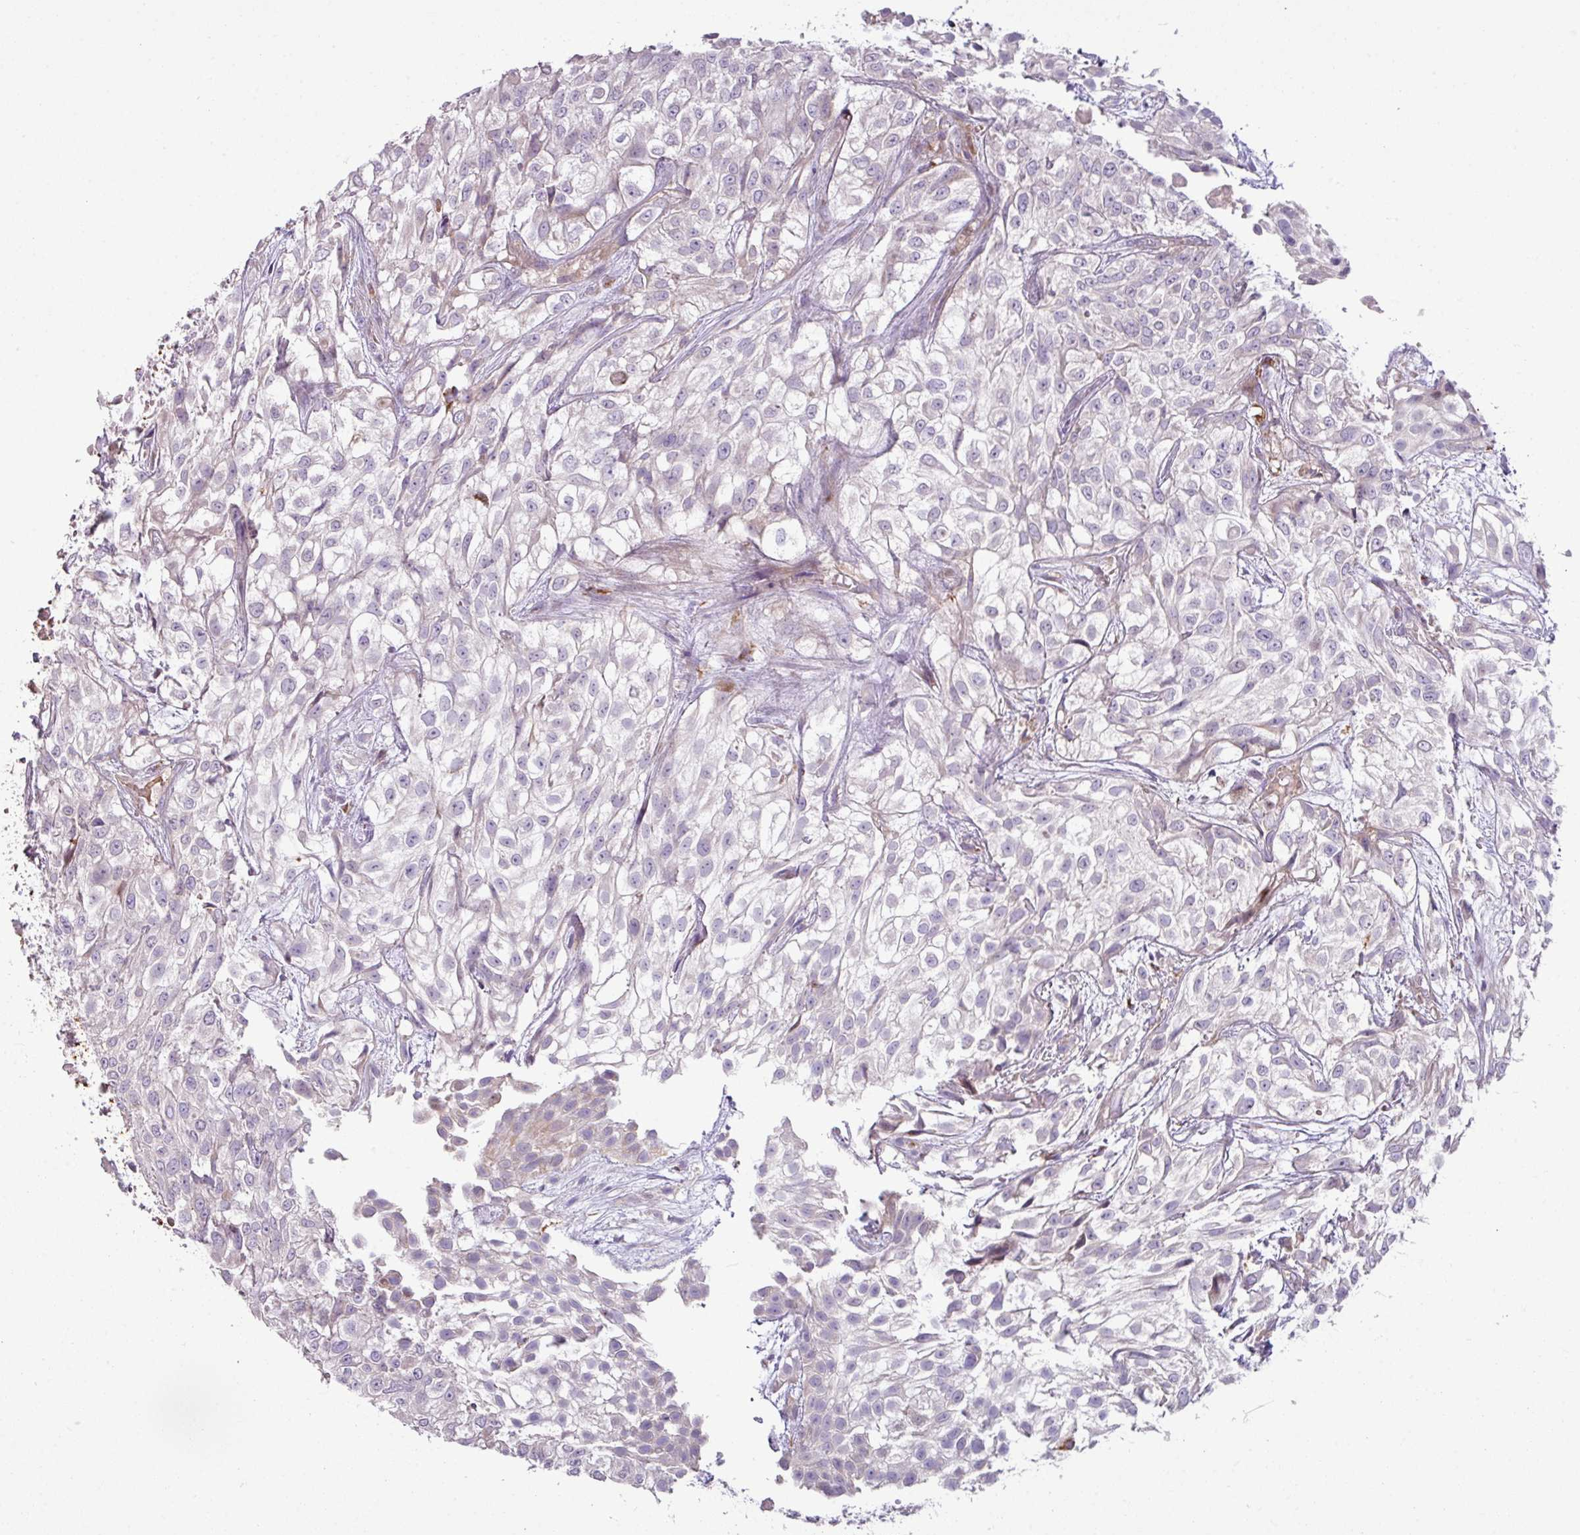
{"staining": {"intensity": "negative", "quantity": "none", "location": "none"}, "tissue": "urothelial cancer", "cell_type": "Tumor cells", "image_type": "cancer", "snomed": [{"axis": "morphology", "description": "Urothelial carcinoma, High grade"}, {"axis": "topography", "description": "Urinary bladder"}], "caption": "Immunohistochemistry (IHC) photomicrograph of human urothelial cancer stained for a protein (brown), which exhibits no positivity in tumor cells. (DAB (3,3'-diaminobenzidine) IHC, high magnification).", "gene": "SQOR", "patient": {"sex": "male", "age": 56}}